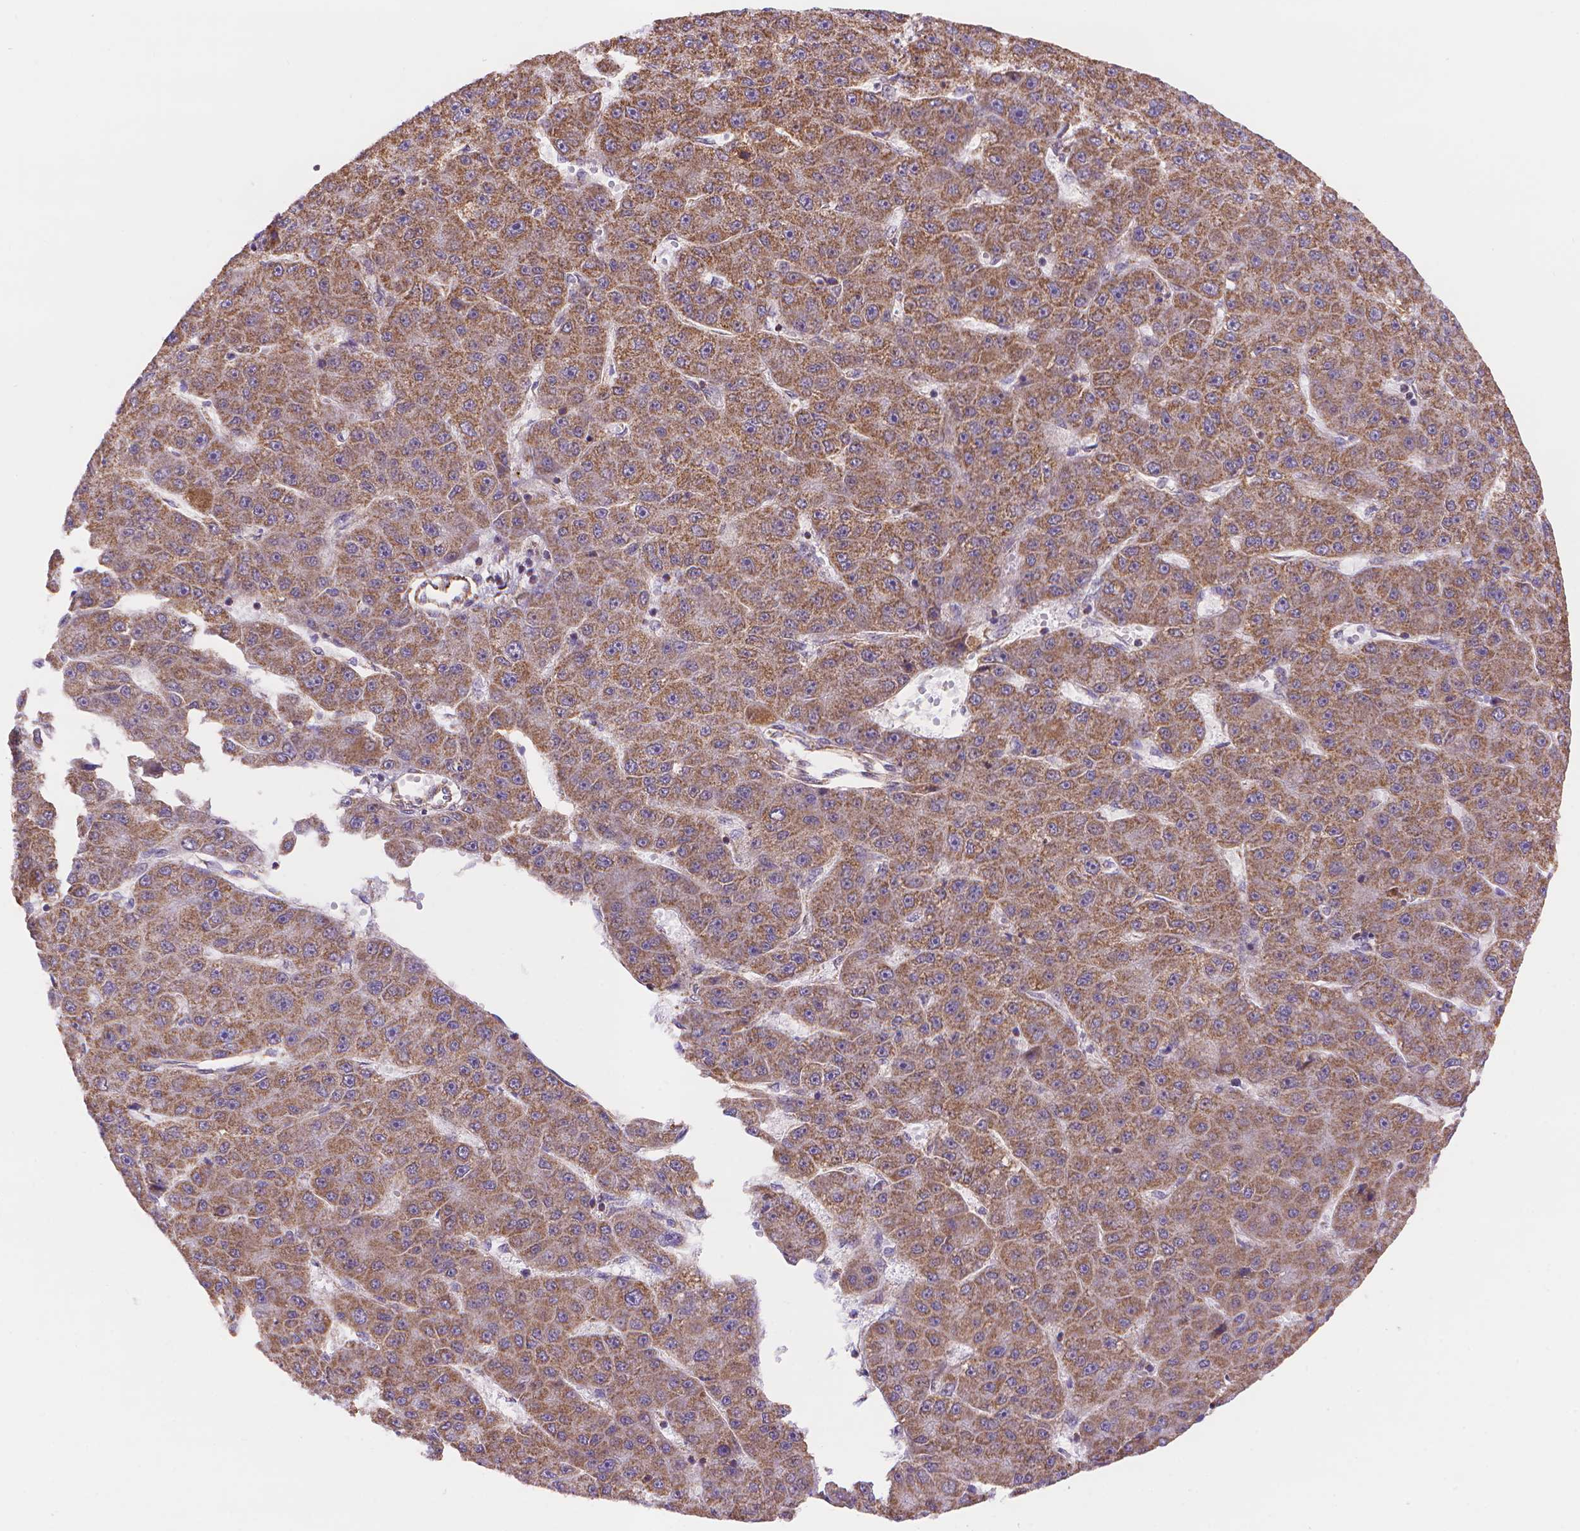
{"staining": {"intensity": "moderate", "quantity": ">75%", "location": "cytoplasmic/membranous"}, "tissue": "liver cancer", "cell_type": "Tumor cells", "image_type": "cancer", "snomed": [{"axis": "morphology", "description": "Carcinoma, Hepatocellular, NOS"}, {"axis": "topography", "description": "Liver"}], "caption": "A medium amount of moderate cytoplasmic/membranous positivity is present in about >75% of tumor cells in hepatocellular carcinoma (liver) tissue.", "gene": "CYYR1", "patient": {"sex": "male", "age": 67}}